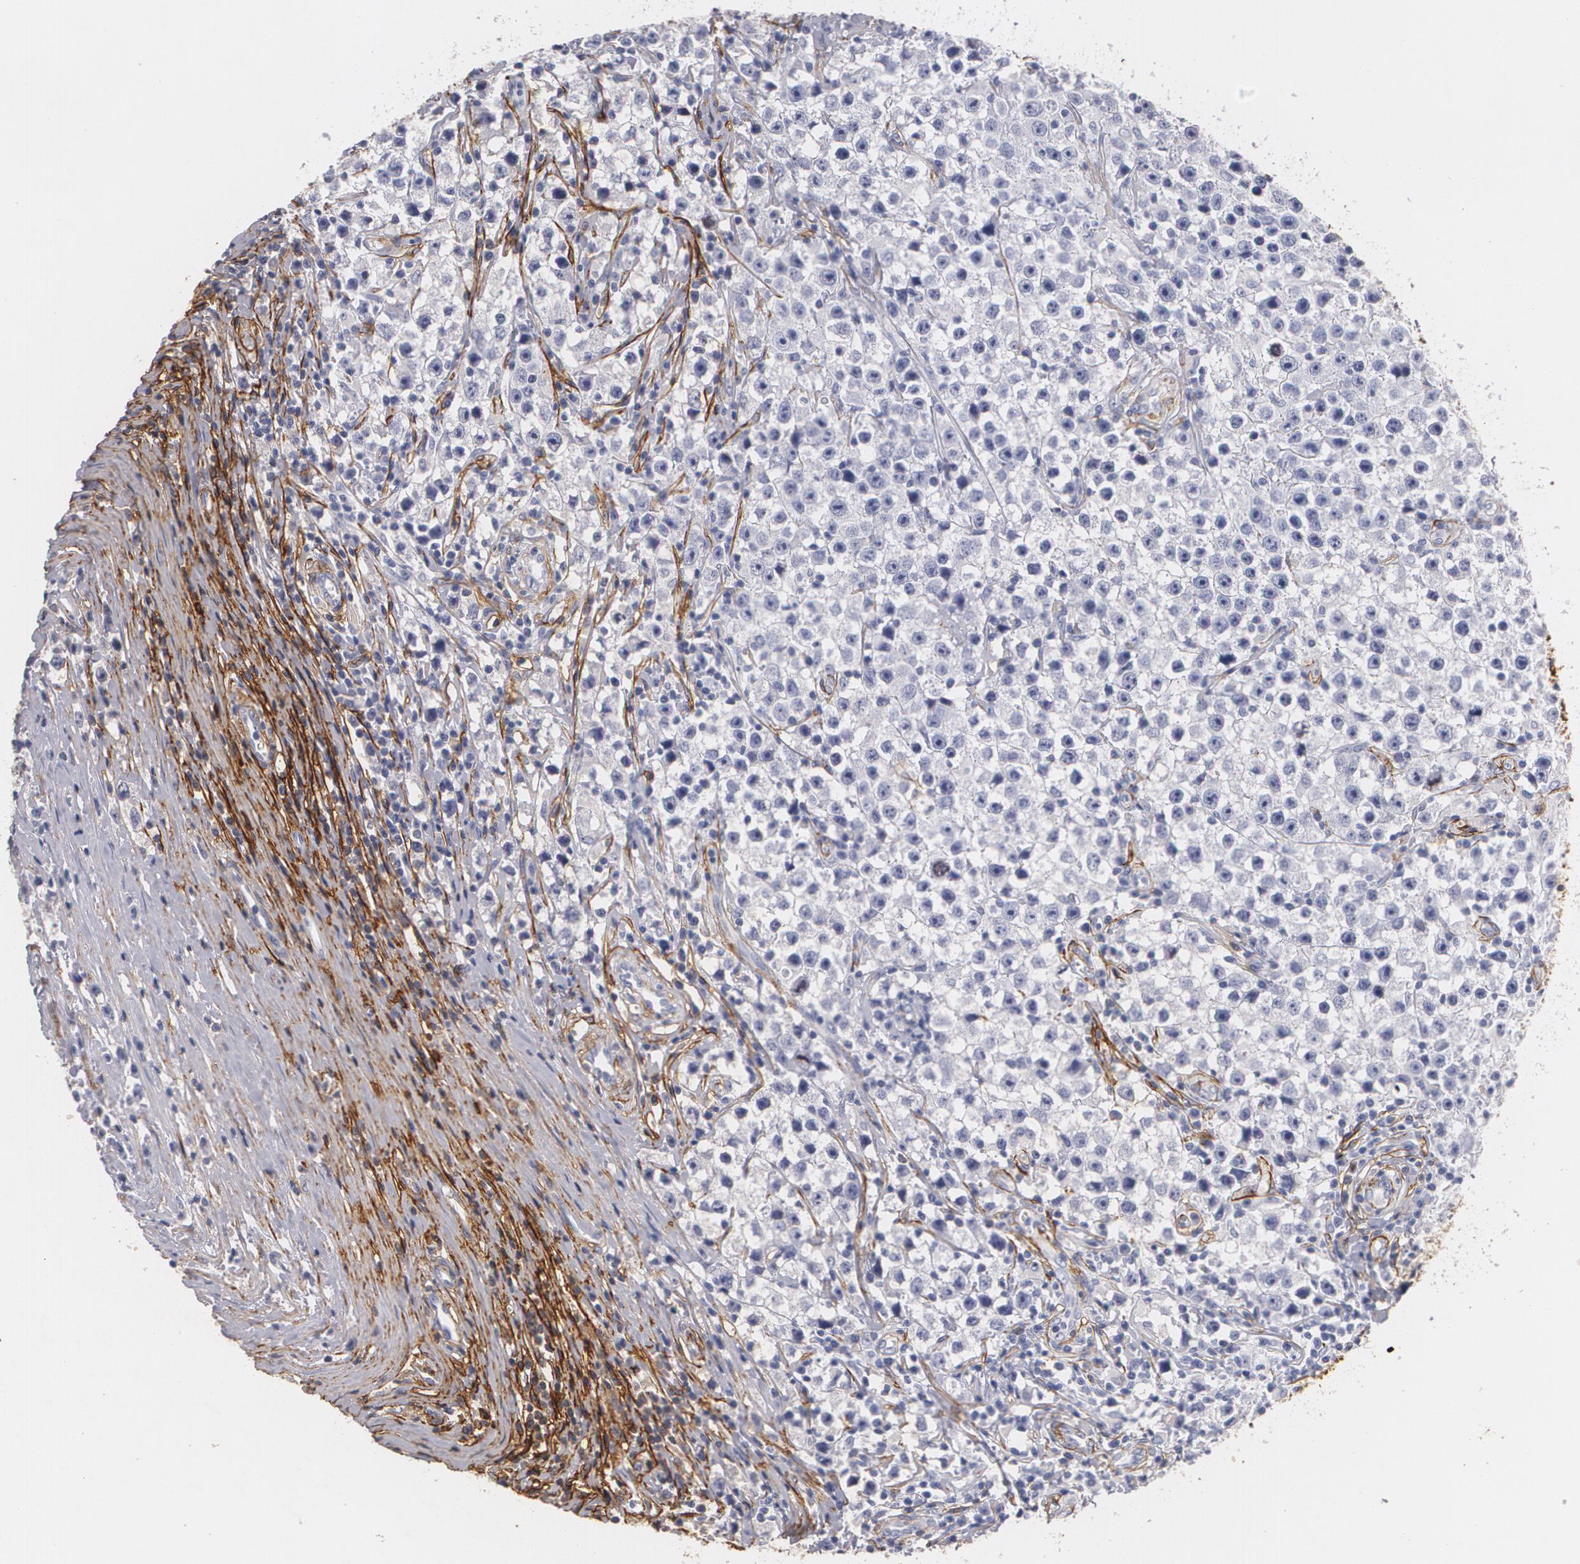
{"staining": {"intensity": "negative", "quantity": "none", "location": "none"}, "tissue": "testis cancer", "cell_type": "Tumor cells", "image_type": "cancer", "snomed": [{"axis": "morphology", "description": "Seminoma, NOS"}, {"axis": "topography", "description": "Testis"}], "caption": "The image exhibits no staining of tumor cells in testis cancer.", "gene": "NGFR", "patient": {"sex": "male", "age": 35}}